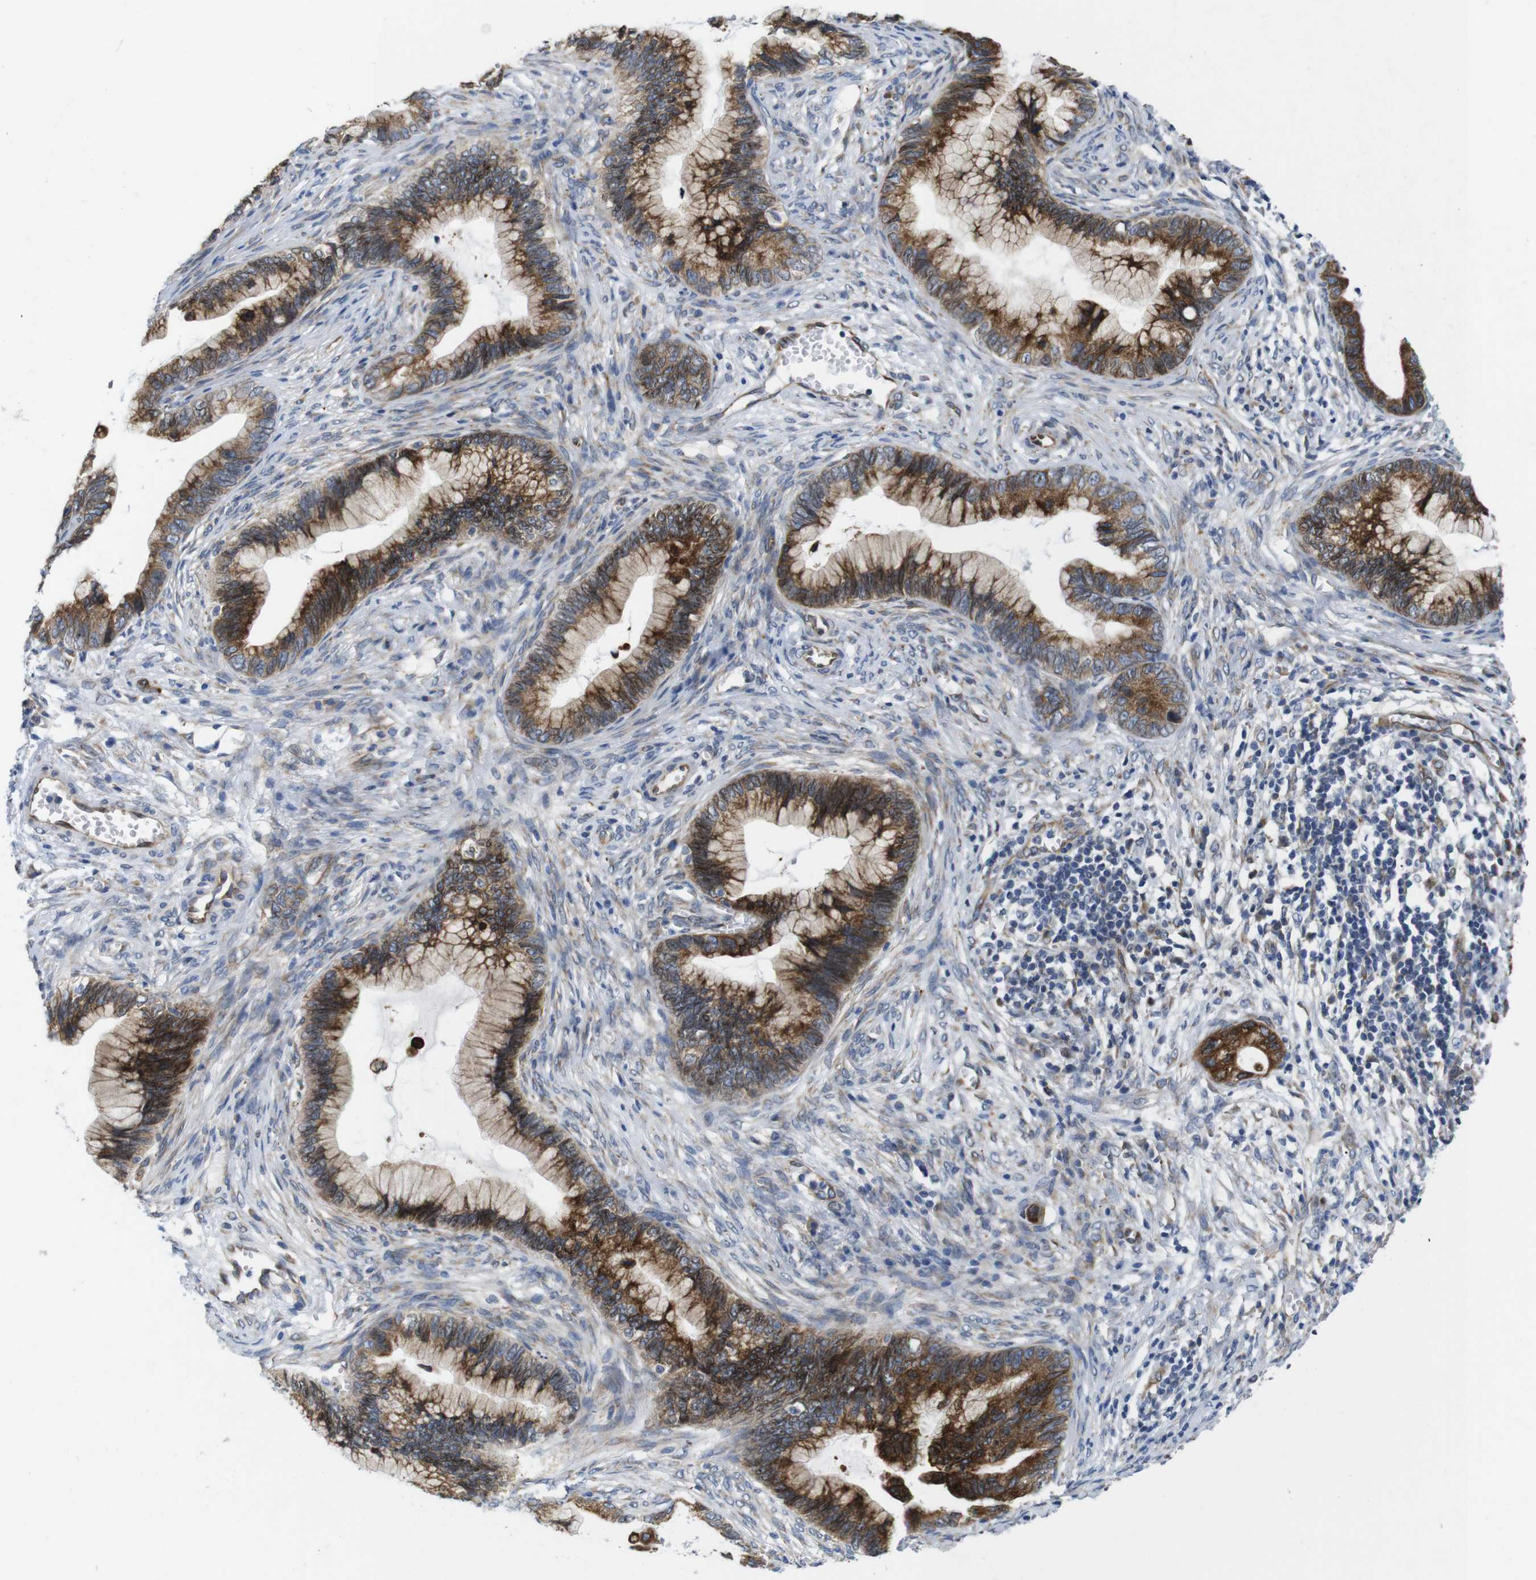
{"staining": {"intensity": "strong", "quantity": ">75%", "location": "cytoplasmic/membranous"}, "tissue": "cervical cancer", "cell_type": "Tumor cells", "image_type": "cancer", "snomed": [{"axis": "morphology", "description": "Adenocarcinoma, NOS"}, {"axis": "topography", "description": "Cervix"}], "caption": "Immunohistochemistry of human cervical cancer reveals high levels of strong cytoplasmic/membranous positivity in about >75% of tumor cells.", "gene": "HACD3", "patient": {"sex": "female", "age": 44}}